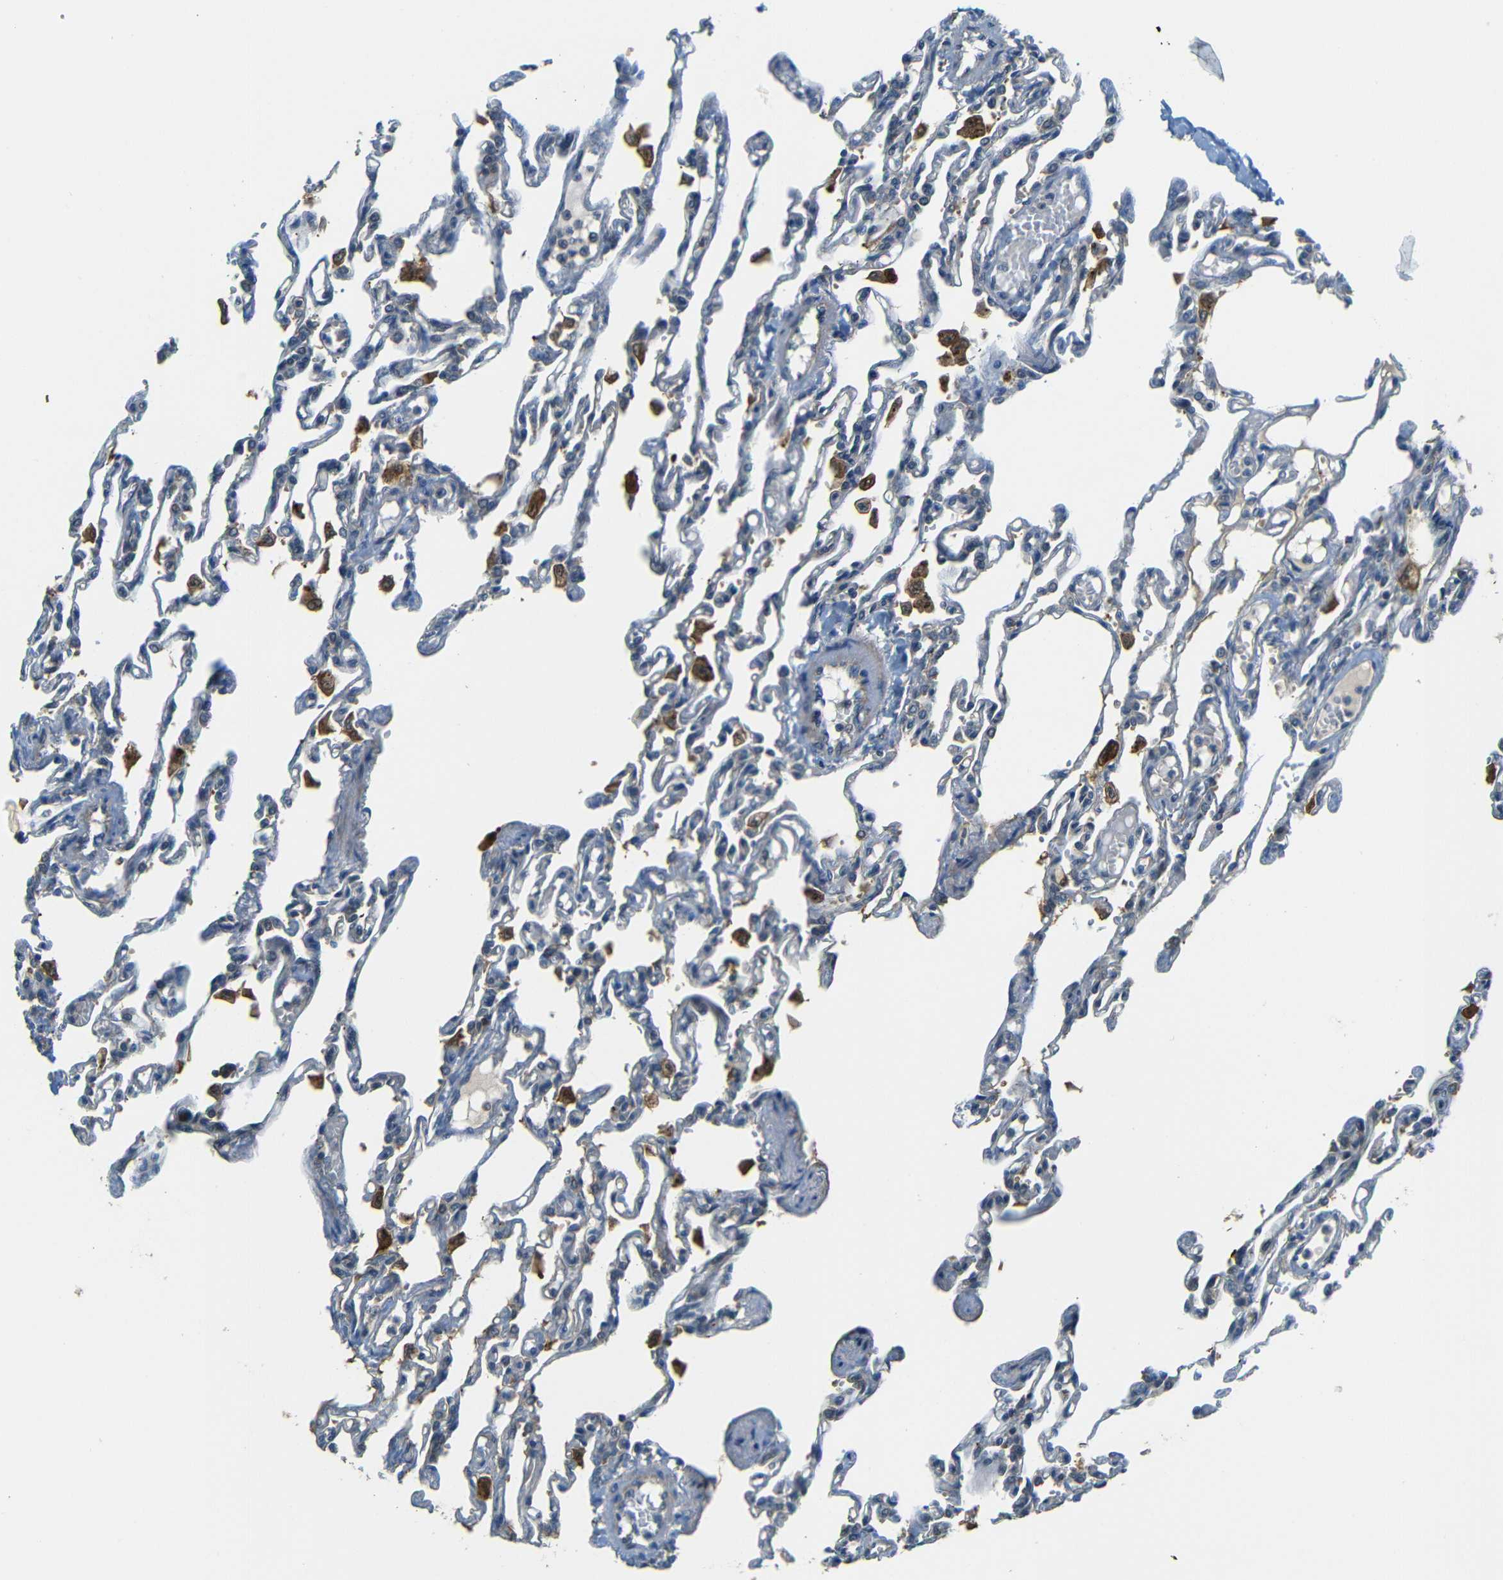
{"staining": {"intensity": "moderate", "quantity": "<25%", "location": "cytoplasmic/membranous"}, "tissue": "lung", "cell_type": "Alveolar cells", "image_type": "normal", "snomed": [{"axis": "morphology", "description": "Normal tissue, NOS"}, {"axis": "topography", "description": "Lung"}], "caption": "Lung stained for a protein (brown) displays moderate cytoplasmic/membranous positive expression in approximately <25% of alveolar cells.", "gene": "FNDC3A", "patient": {"sex": "male", "age": 21}}